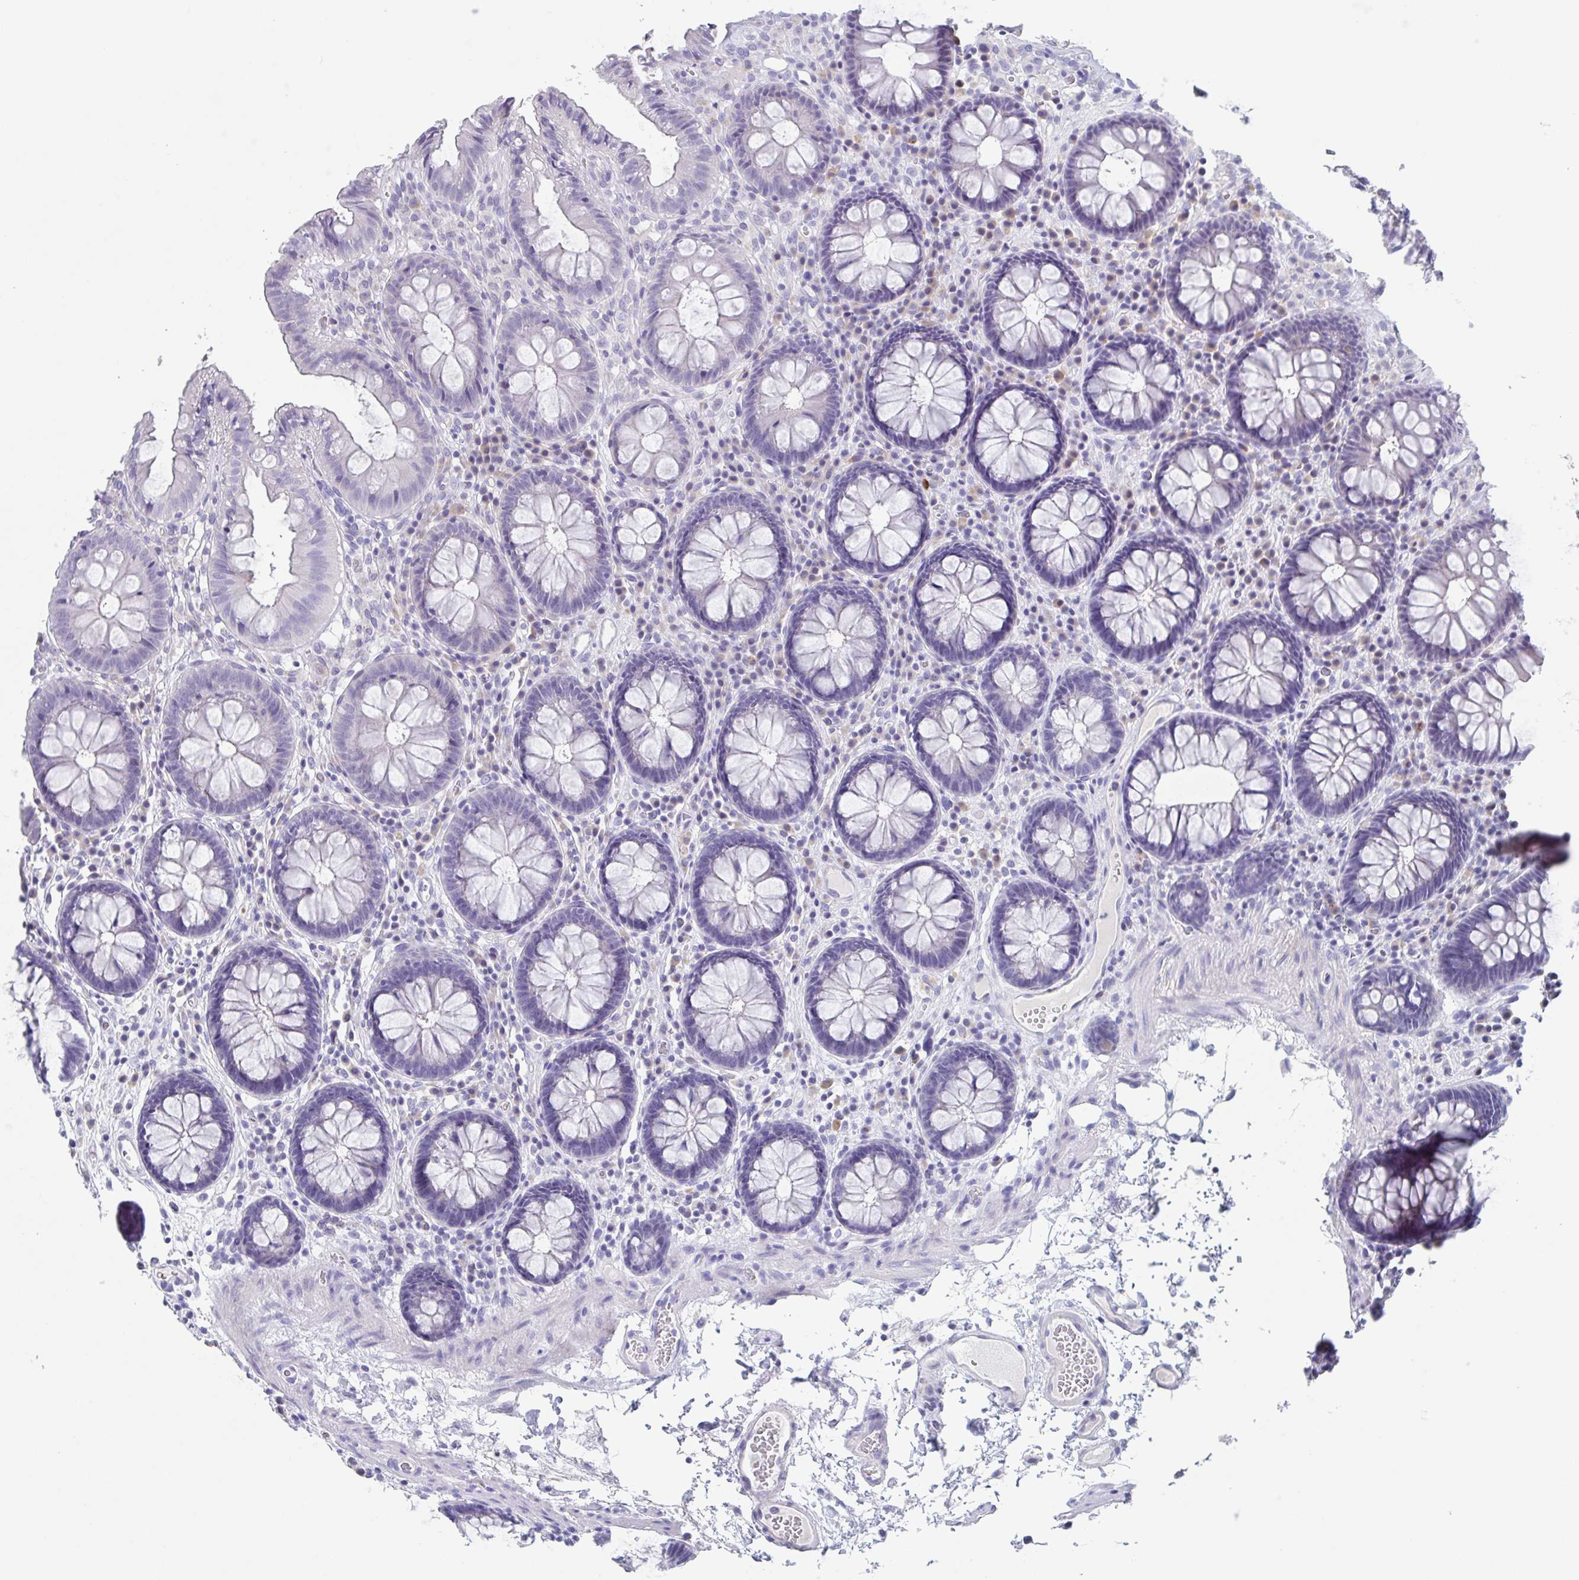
{"staining": {"intensity": "negative", "quantity": "none", "location": "none"}, "tissue": "colon", "cell_type": "Endothelial cells", "image_type": "normal", "snomed": [{"axis": "morphology", "description": "Normal tissue, NOS"}, {"axis": "topography", "description": "Colon"}, {"axis": "topography", "description": "Peripheral nerve tissue"}], "caption": "The IHC micrograph has no significant staining in endothelial cells of colon.", "gene": "NOXRED1", "patient": {"sex": "male", "age": 84}}